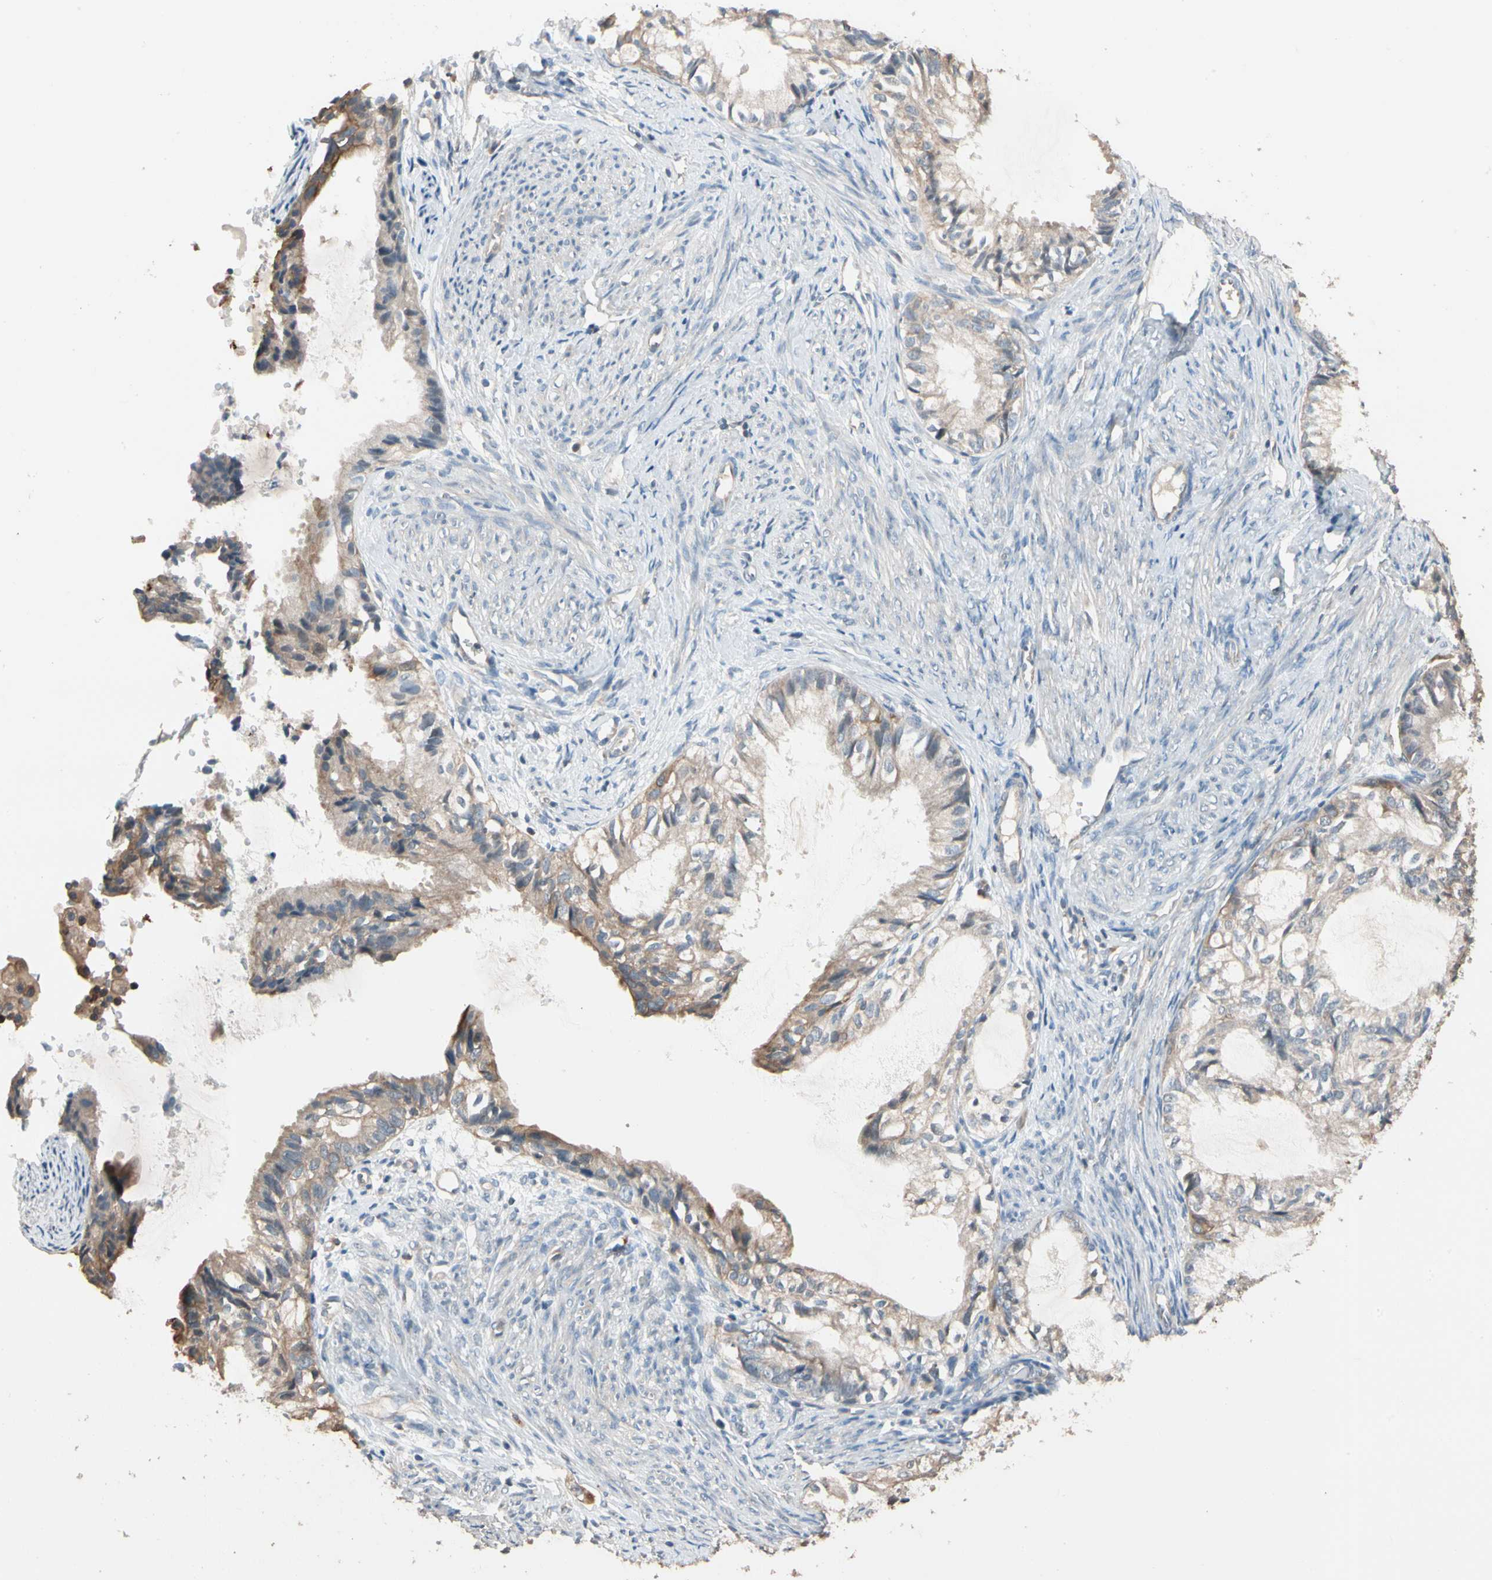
{"staining": {"intensity": "moderate", "quantity": ">75%", "location": "cytoplasmic/membranous"}, "tissue": "cervical cancer", "cell_type": "Tumor cells", "image_type": "cancer", "snomed": [{"axis": "morphology", "description": "Normal tissue, NOS"}, {"axis": "morphology", "description": "Adenocarcinoma, NOS"}, {"axis": "topography", "description": "Cervix"}, {"axis": "topography", "description": "Endometrium"}], "caption": "Cervical cancer stained with DAB immunohistochemistry (IHC) reveals medium levels of moderate cytoplasmic/membranous positivity in about >75% of tumor cells.", "gene": "MAP3K7", "patient": {"sex": "female", "age": 86}}